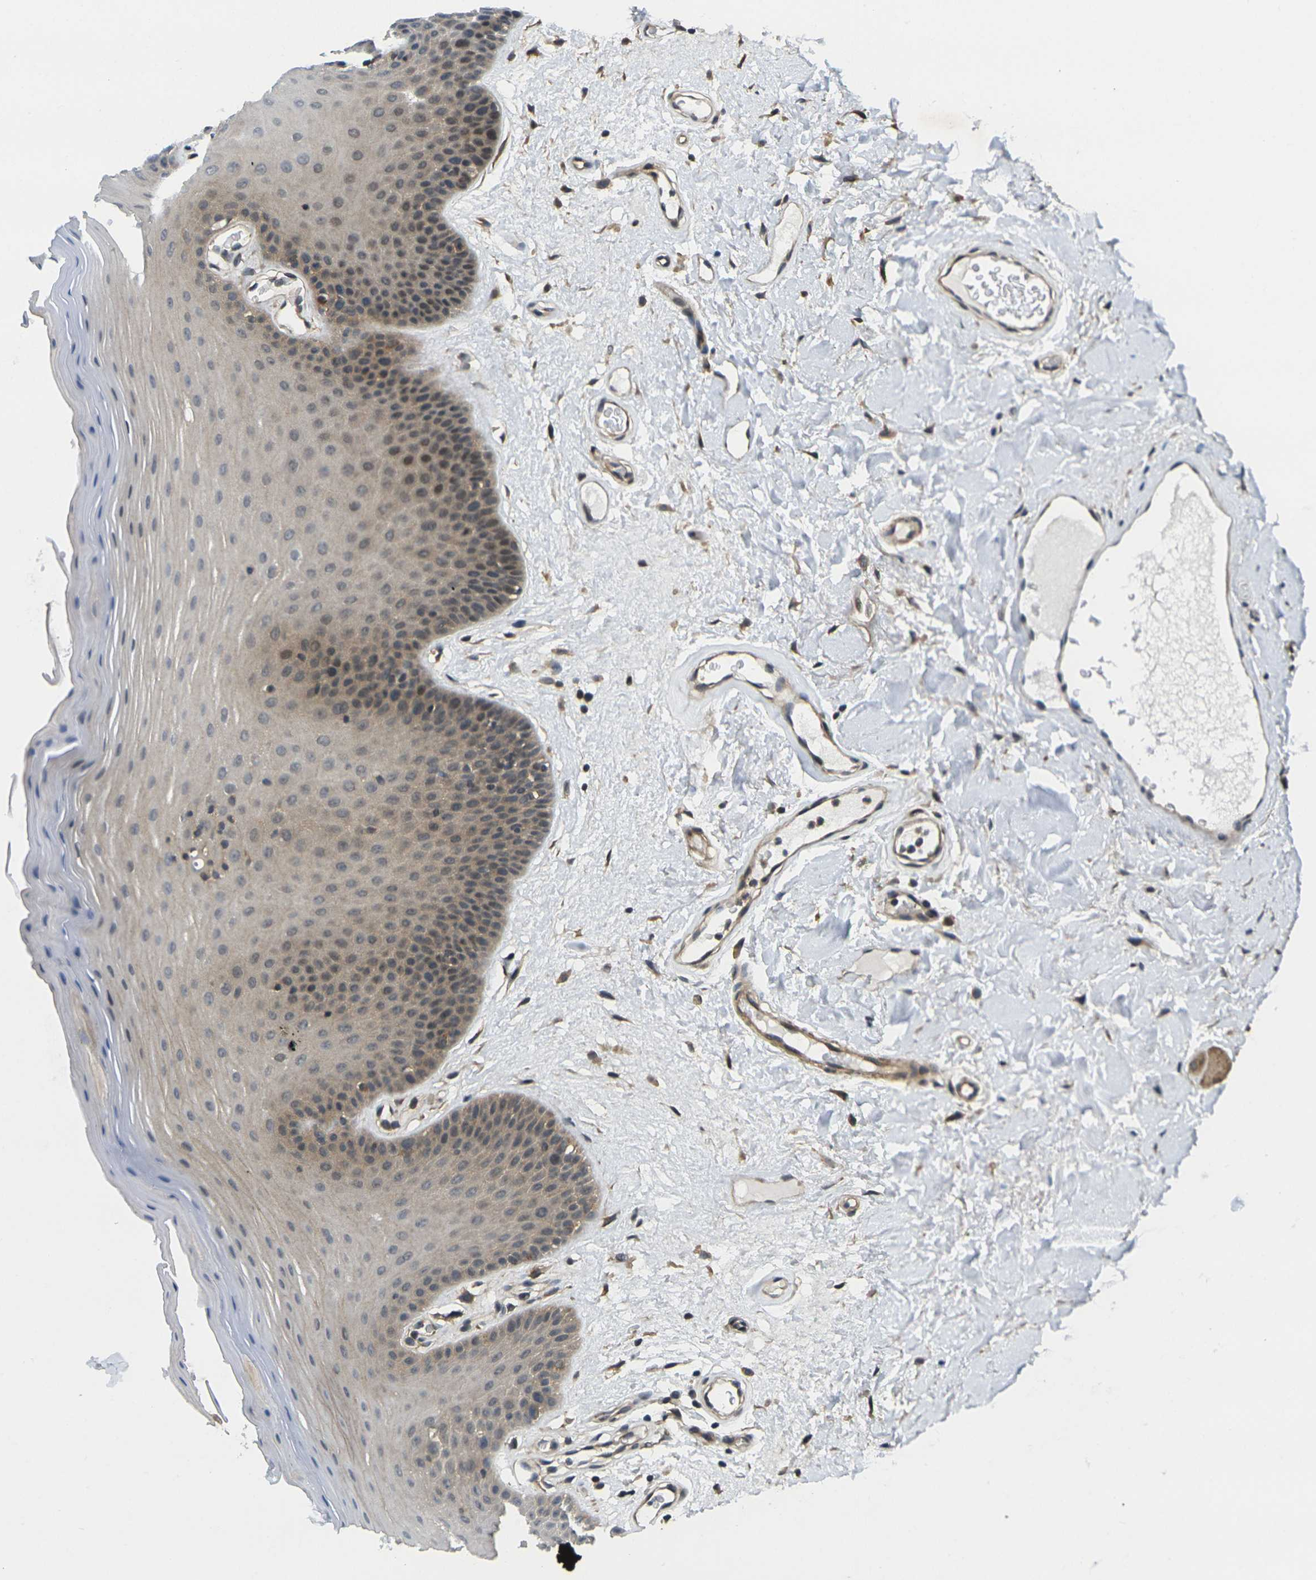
{"staining": {"intensity": "moderate", "quantity": "25%-75%", "location": "cytoplasmic/membranous,nuclear"}, "tissue": "oral mucosa", "cell_type": "Squamous epithelial cells", "image_type": "normal", "snomed": [{"axis": "morphology", "description": "Normal tissue, NOS"}, {"axis": "morphology", "description": "Squamous cell carcinoma, NOS"}, {"axis": "topography", "description": "Skeletal muscle"}, {"axis": "topography", "description": "Adipose tissue"}, {"axis": "topography", "description": "Vascular tissue"}, {"axis": "topography", "description": "Oral tissue"}, {"axis": "topography", "description": "Peripheral nerve tissue"}, {"axis": "topography", "description": "Head-Neck"}], "caption": "Immunohistochemical staining of normal human oral mucosa shows 25%-75% levels of moderate cytoplasmic/membranous,nuclear protein expression in approximately 25%-75% of squamous epithelial cells.", "gene": "KCTD10", "patient": {"sex": "male", "age": 71}}